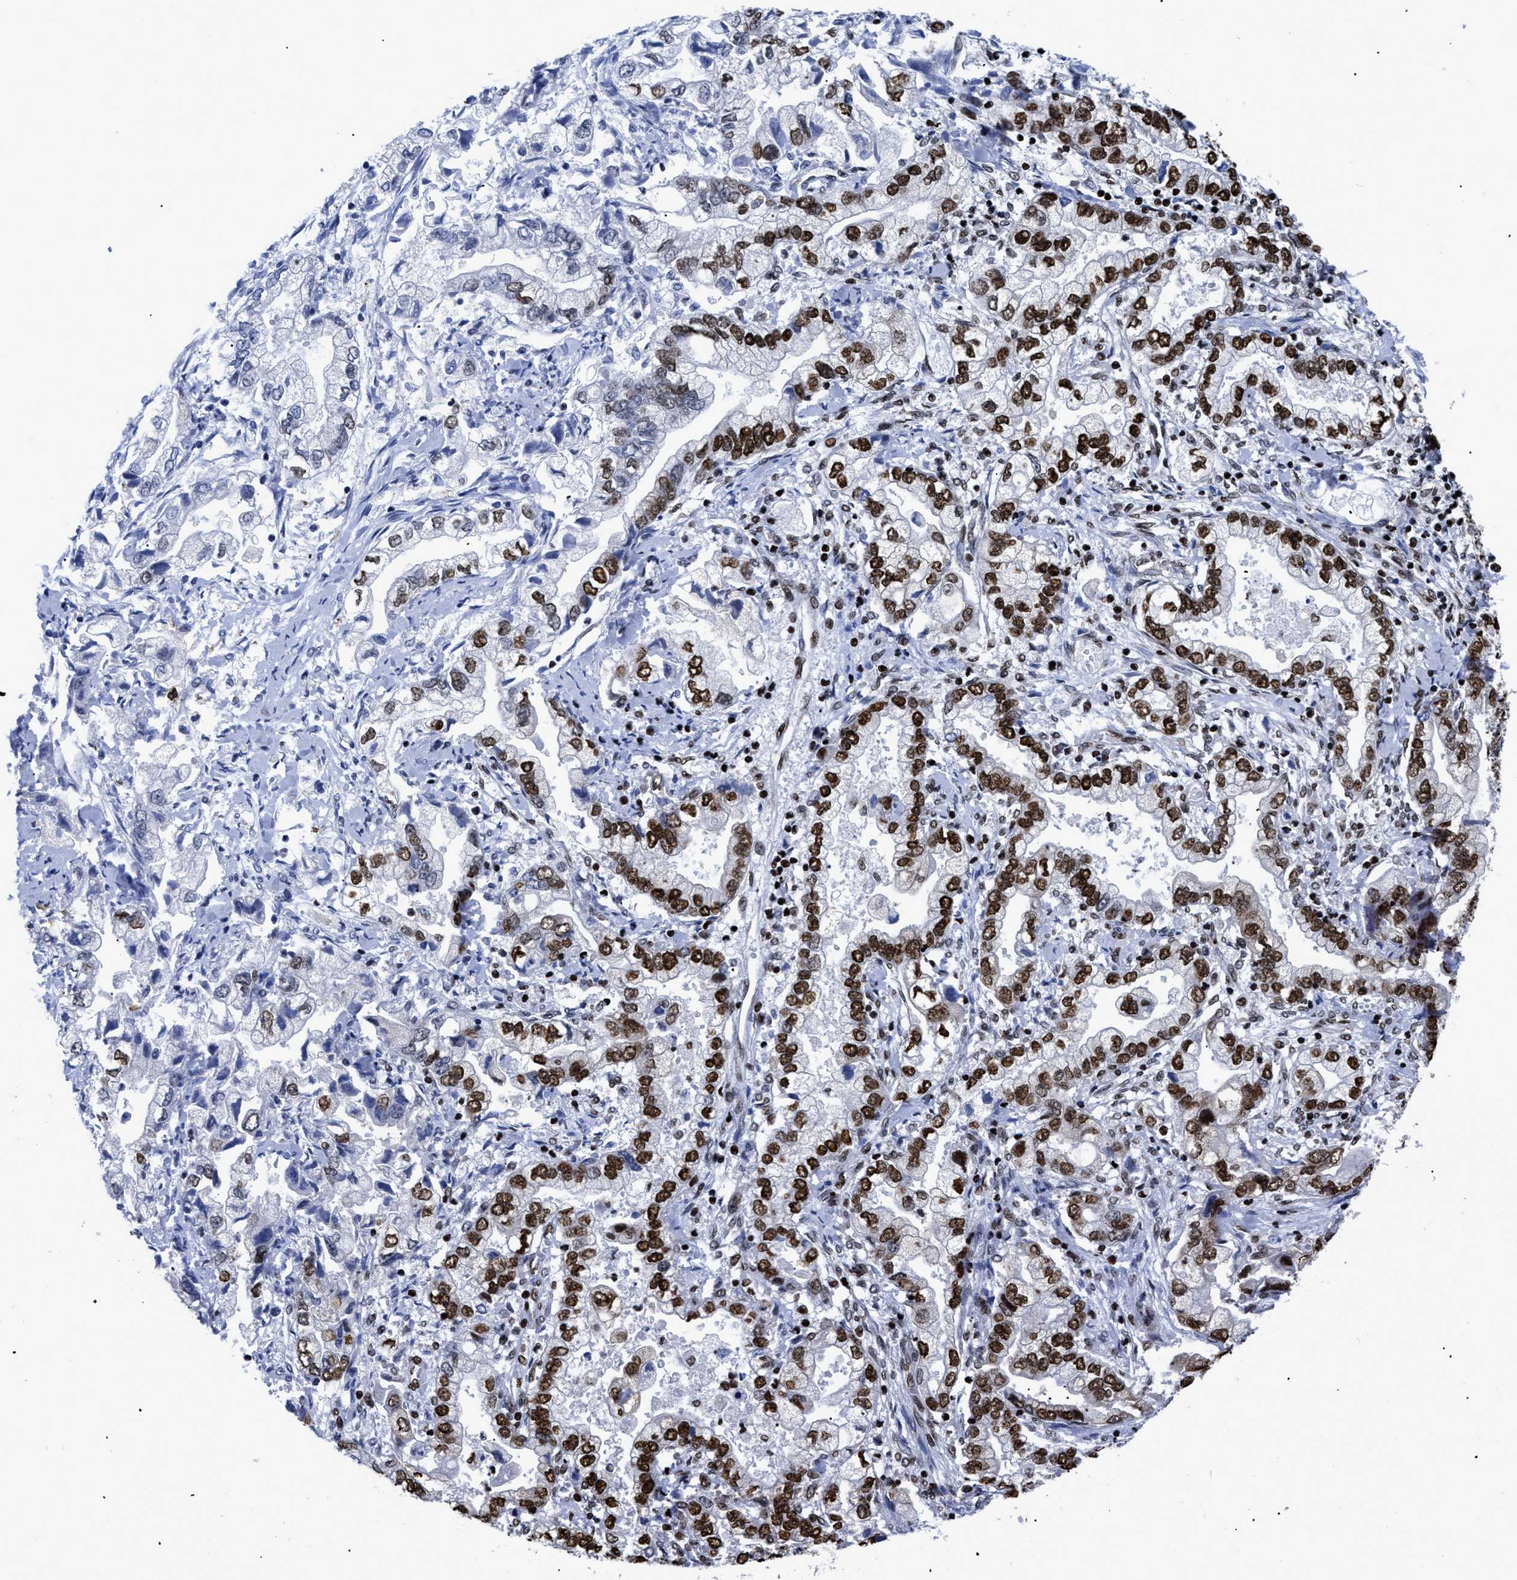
{"staining": {"intensity": "strong", "quantity": "25%-75%", "location": "nuclear"}, "tissue": "stomach cancer", "cell_type": "Tumor cells", "image_type": "cancer", "snomed": [{"axis": "morphology", "description": "Normal tissue, NOS"}, {"axis": "morphology", "description": "Adenocarcinoma, NOS"}, {"axis": "topography", "description": "Stomach"}], "caption": "Immunohistochemistry of stomach cancer displays high levels of strong nuclear expression in about 25%-75% of tumor cells.", "gene": "CALHM3", "patient": {"sex": "male", "age": 62}}